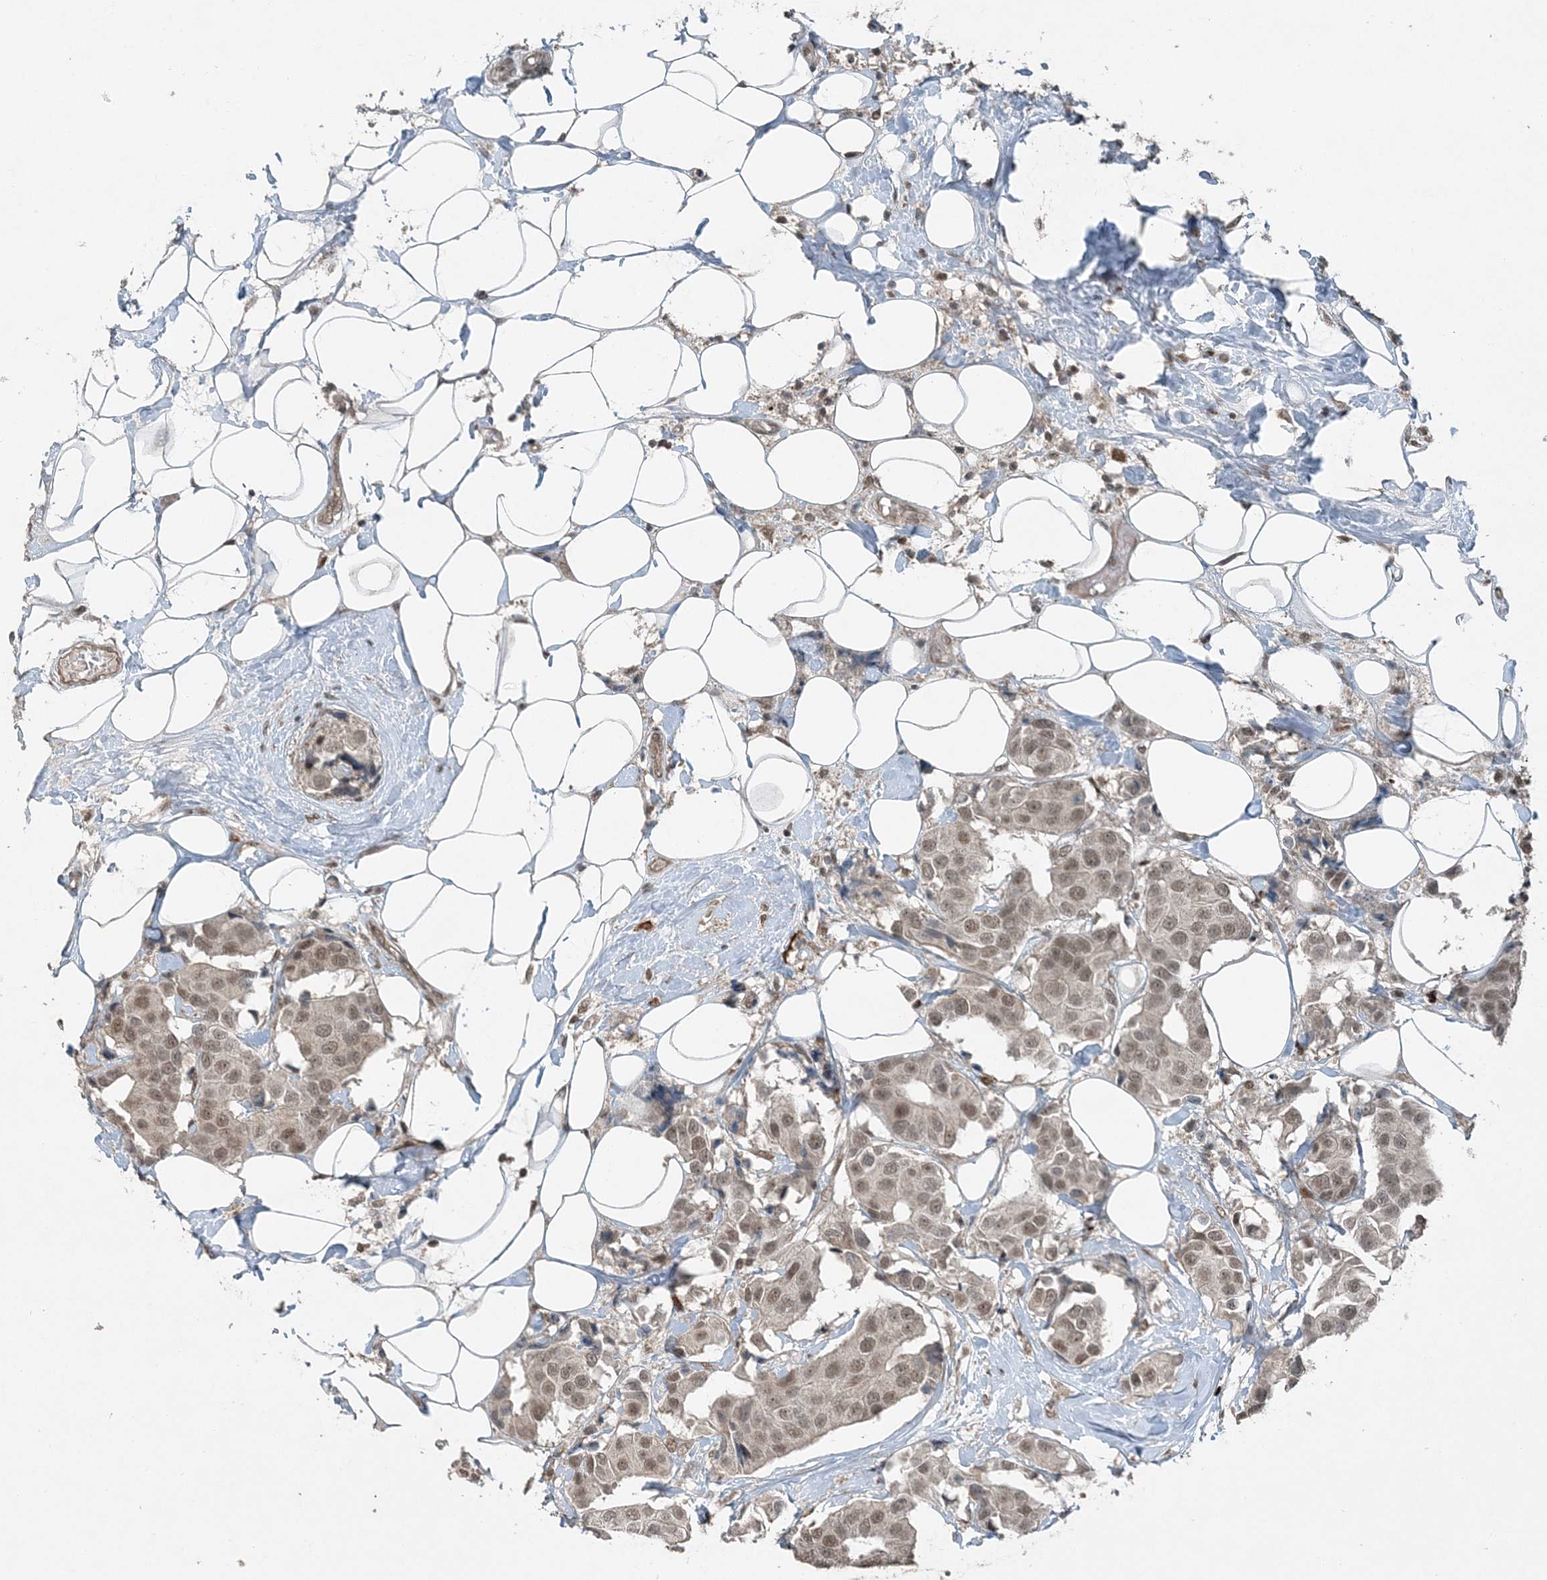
{"staining": {"intensity": "moderate", "quantity": ">75%", "location": "nuclear"}, "tissue": "breast cancer", "cell_type": "Tumor cells", "image_type": "cancer", "snomed": [{"axis": "morphology", "description": "Normal tissue, NOS"}, {"axis": "morphology", "description": "Duct carcinoma"}, {"axis": "topography", "description": "Breast"}], "caption": "Breast cancer (invasive ductal carcinoma) stained with a protein marker demonstrates moderate staining in tumor cells.", "gene": "COPS7B", "patient": {"sex": "female", "age": 39}}